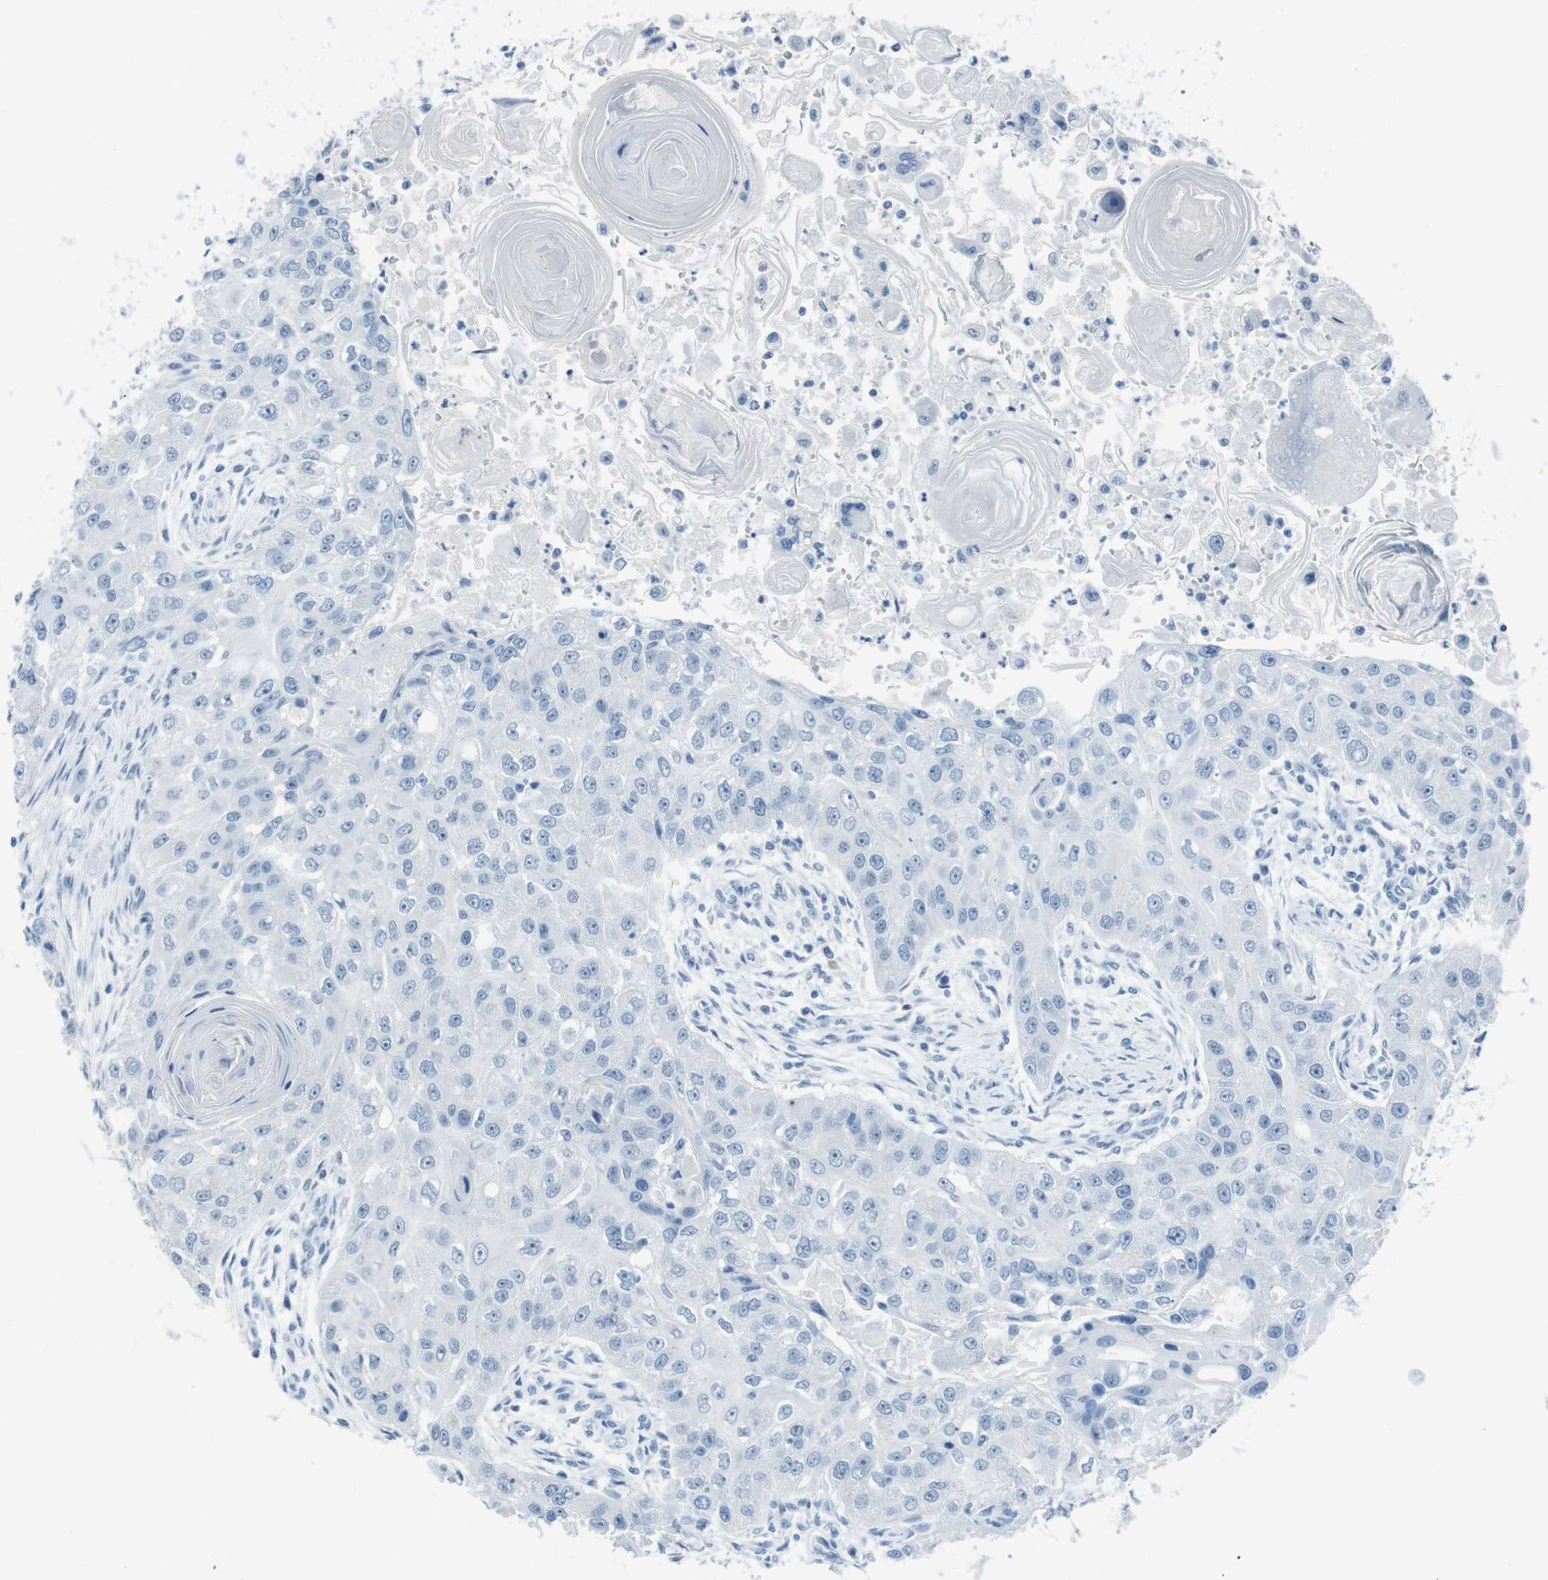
{"staining": {"intensity": "negative", "quantity": "none", "location": "none"}, "tissue": "head and neck cancer", "cell_type": "Tumor cells", "image_type": "cancer", "snomed": [{"axis": "morphology", "description": "Normal tissue, NOS"}, {"axis": "morphology", "description": "Squamous cell carcinoma, NOS"}, {"axis": "topography", "description": "Skeletal muscle"}, {"axis": "topography", "description": "Head-Neck"}], "caption": "Immunohistochemical staining of human head and neck cancer exhibits no significant staining in tumor cells.", "gene": "TMEM207", "patient": {"sex": "male", "age": 51}}